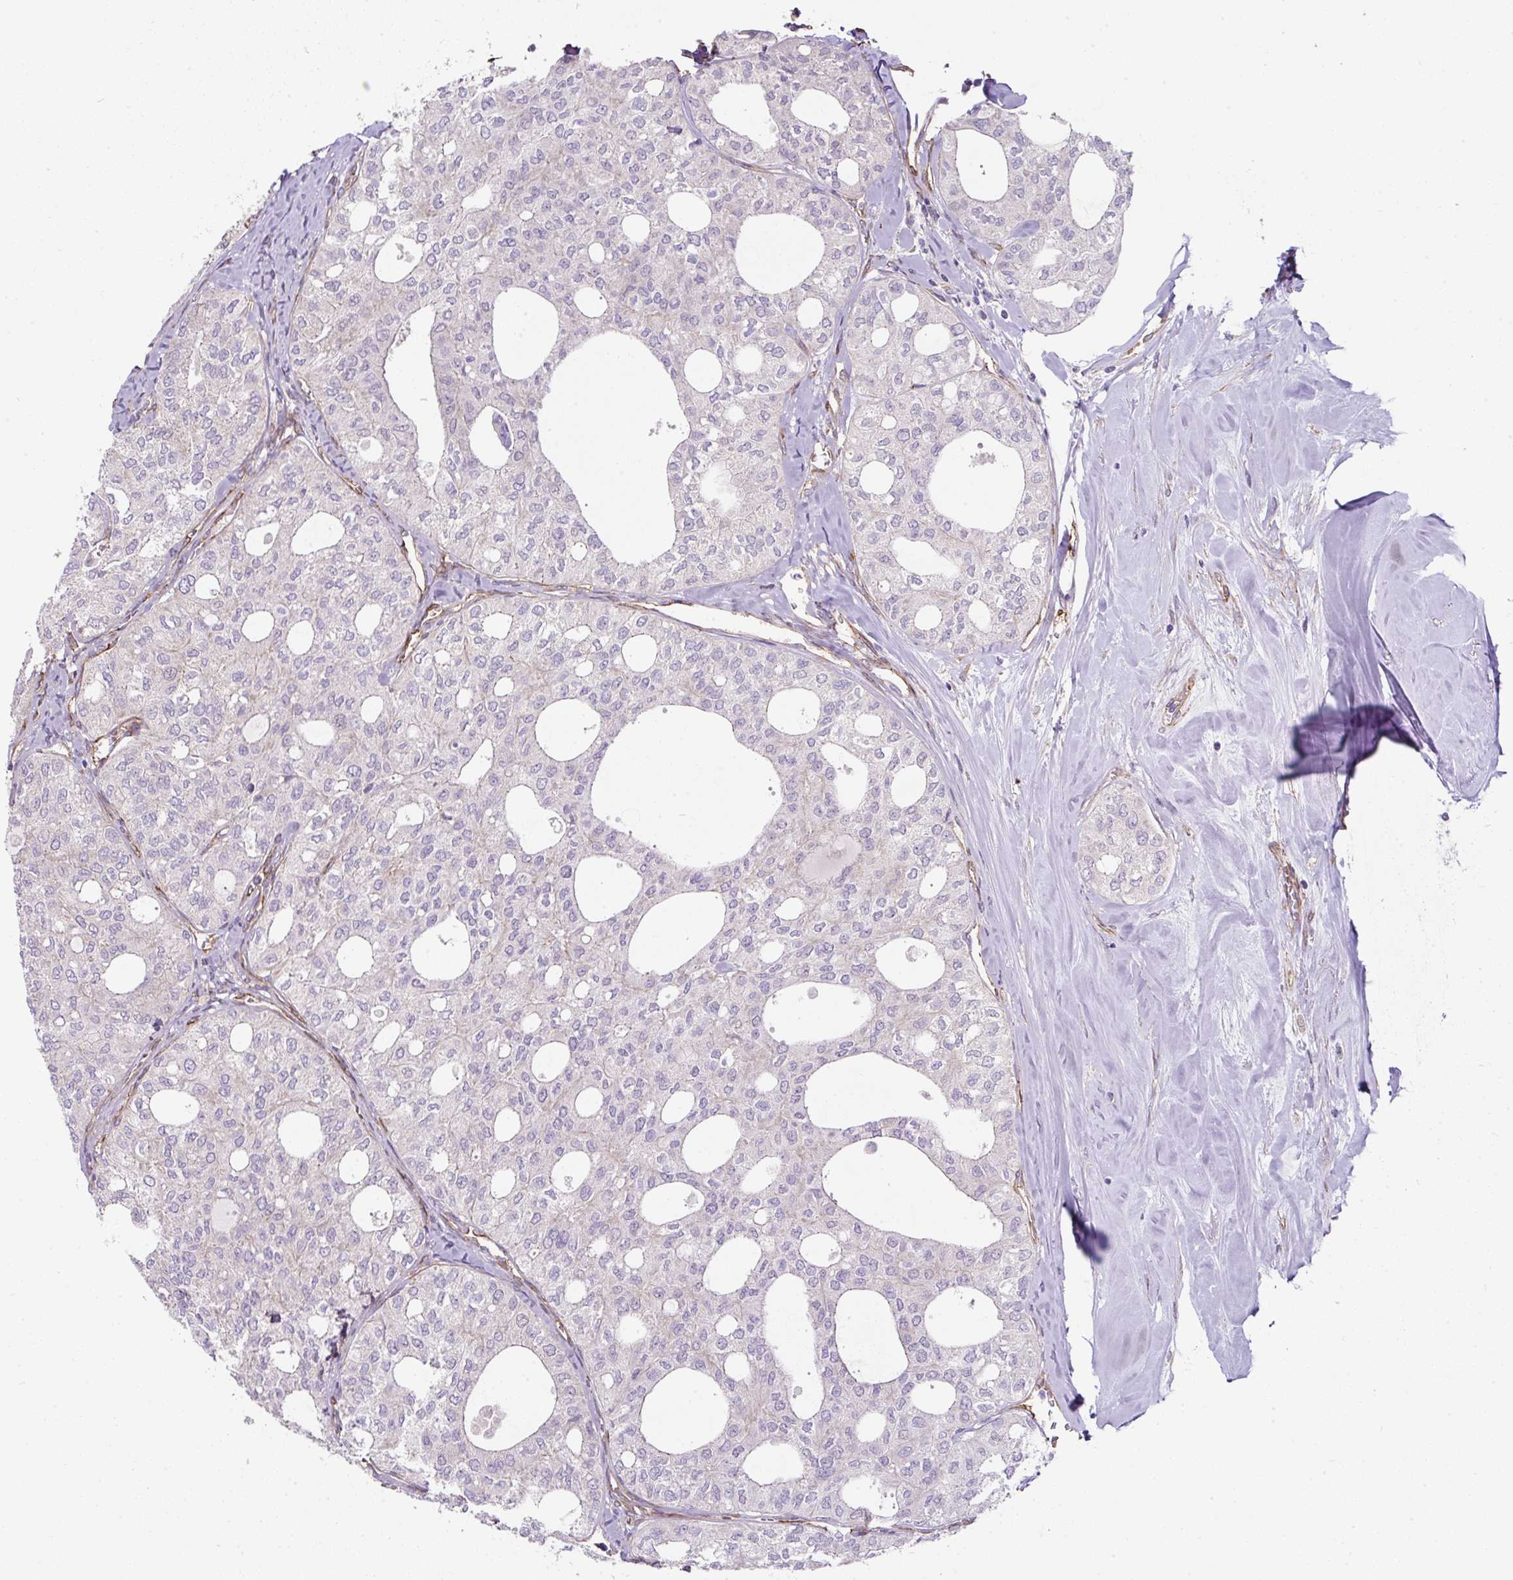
{"staining": {"intensity": "negative", "quantity": "none", "location": "none"}, "tissue": "thyroid cancer", "cell_type": "Tumor cells", "image_type": "cancer", "snomed": [{"axis": "morphology", "description": "Follicular adenoma carcinoma, NOS"}, {"axis": "topography", "description": "Thyroid gland"}], "caption": "An image of thyroid follicular adenoma carcinoma stained for a protein shows no brown staining in tumor cells.", "gene": "ANKUB1", "patient": {"sex": "male", "age": 75}}